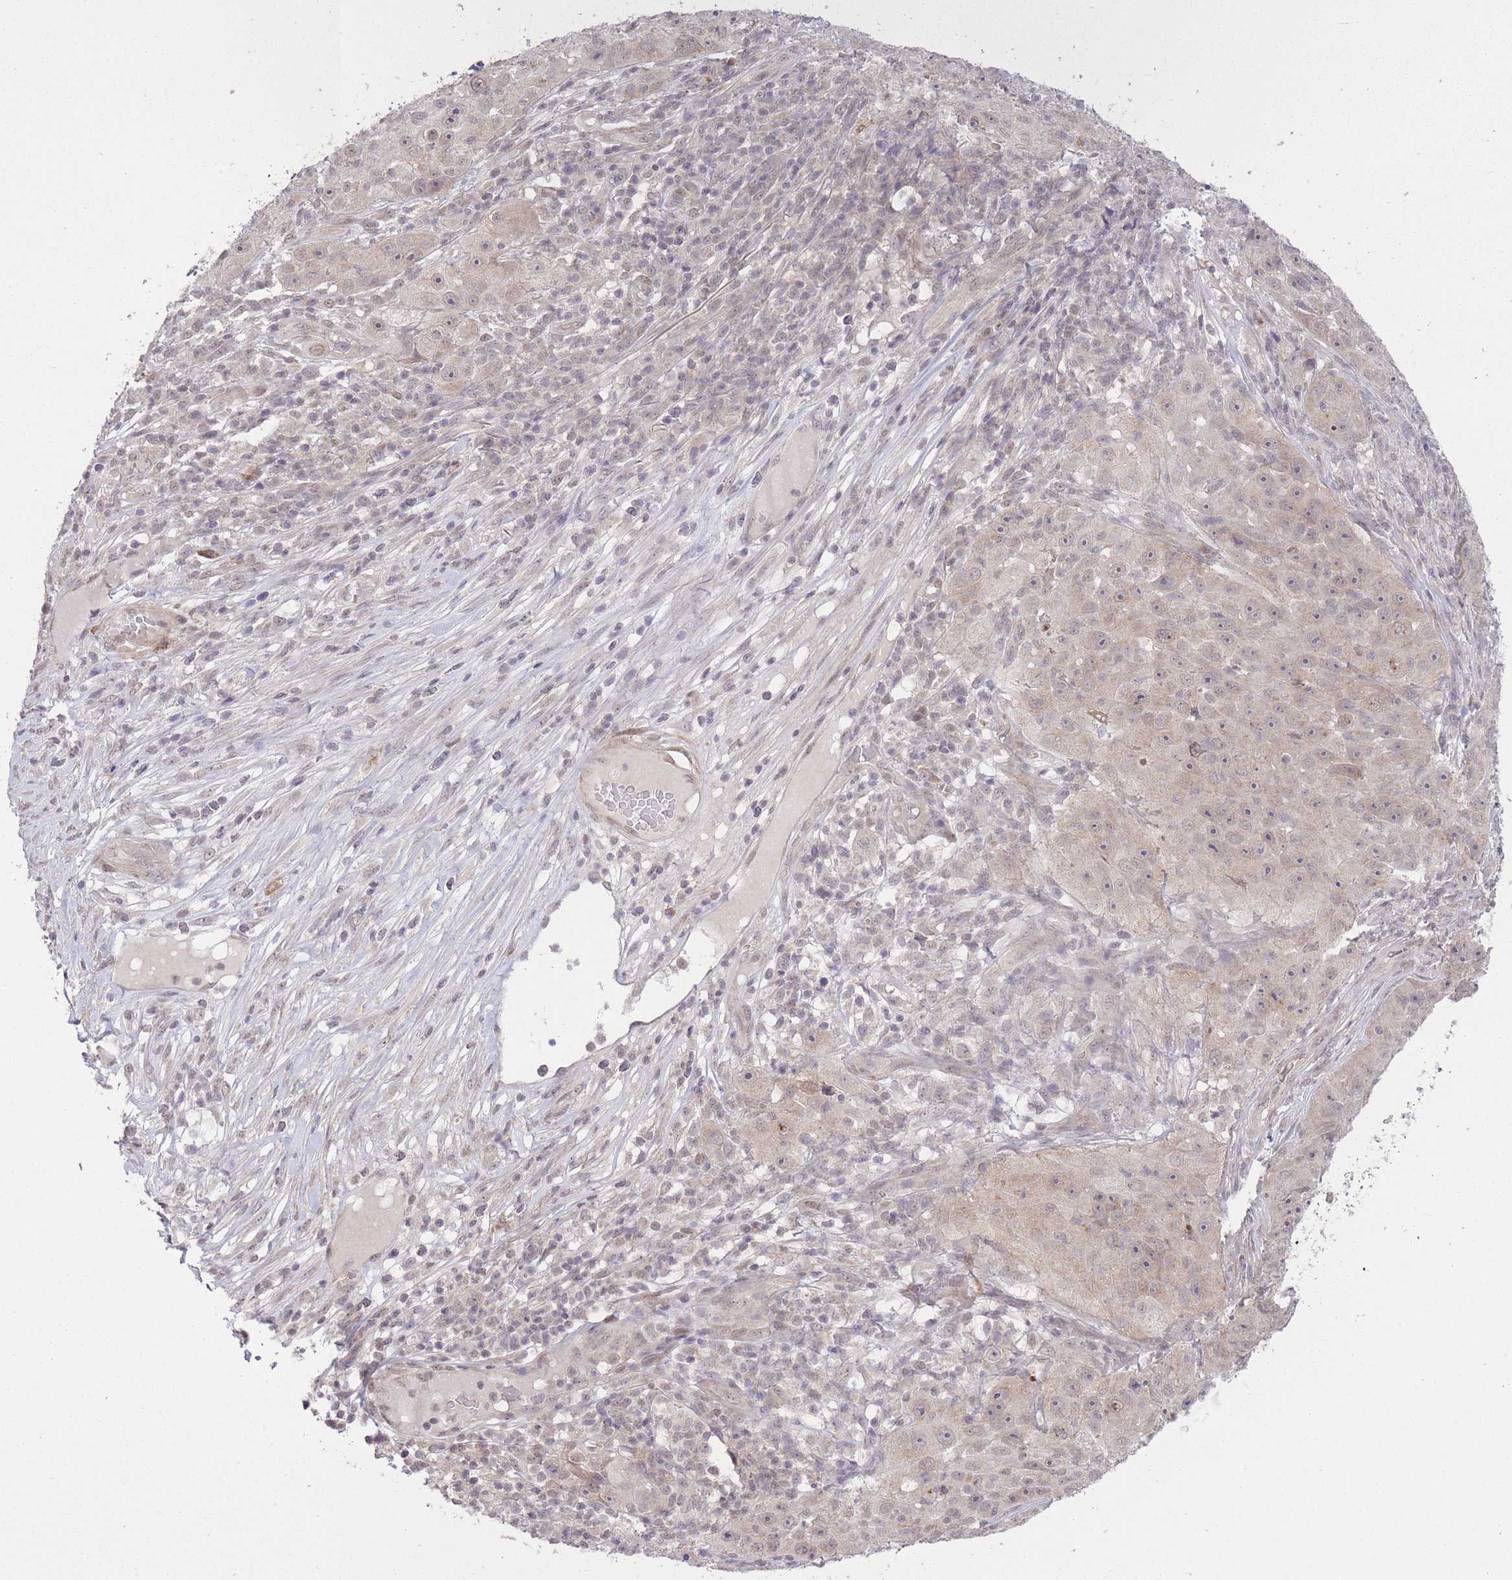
{"staining": {"intensity": "weak", "quantity": "25%-75%", "location": "nuclear"}, "tissue": "skin cancer", "cell_type": "Tumor cells", "image_type": "cancer", "snomed": [{"axis": "morphology", "description": "Squamous cell carcinoma, NOS"}, {"axis": "topography", "description": "Skin"}], "caption": "Immunohistochemistry (IHC) of squamous cell carcinoma (skin) demonstrates low levels of weak nuclear expression in approximately 25%-75% of tumor cells.", "gene": "ELOA2", "patient": {"sex": "female", "age": 87}}